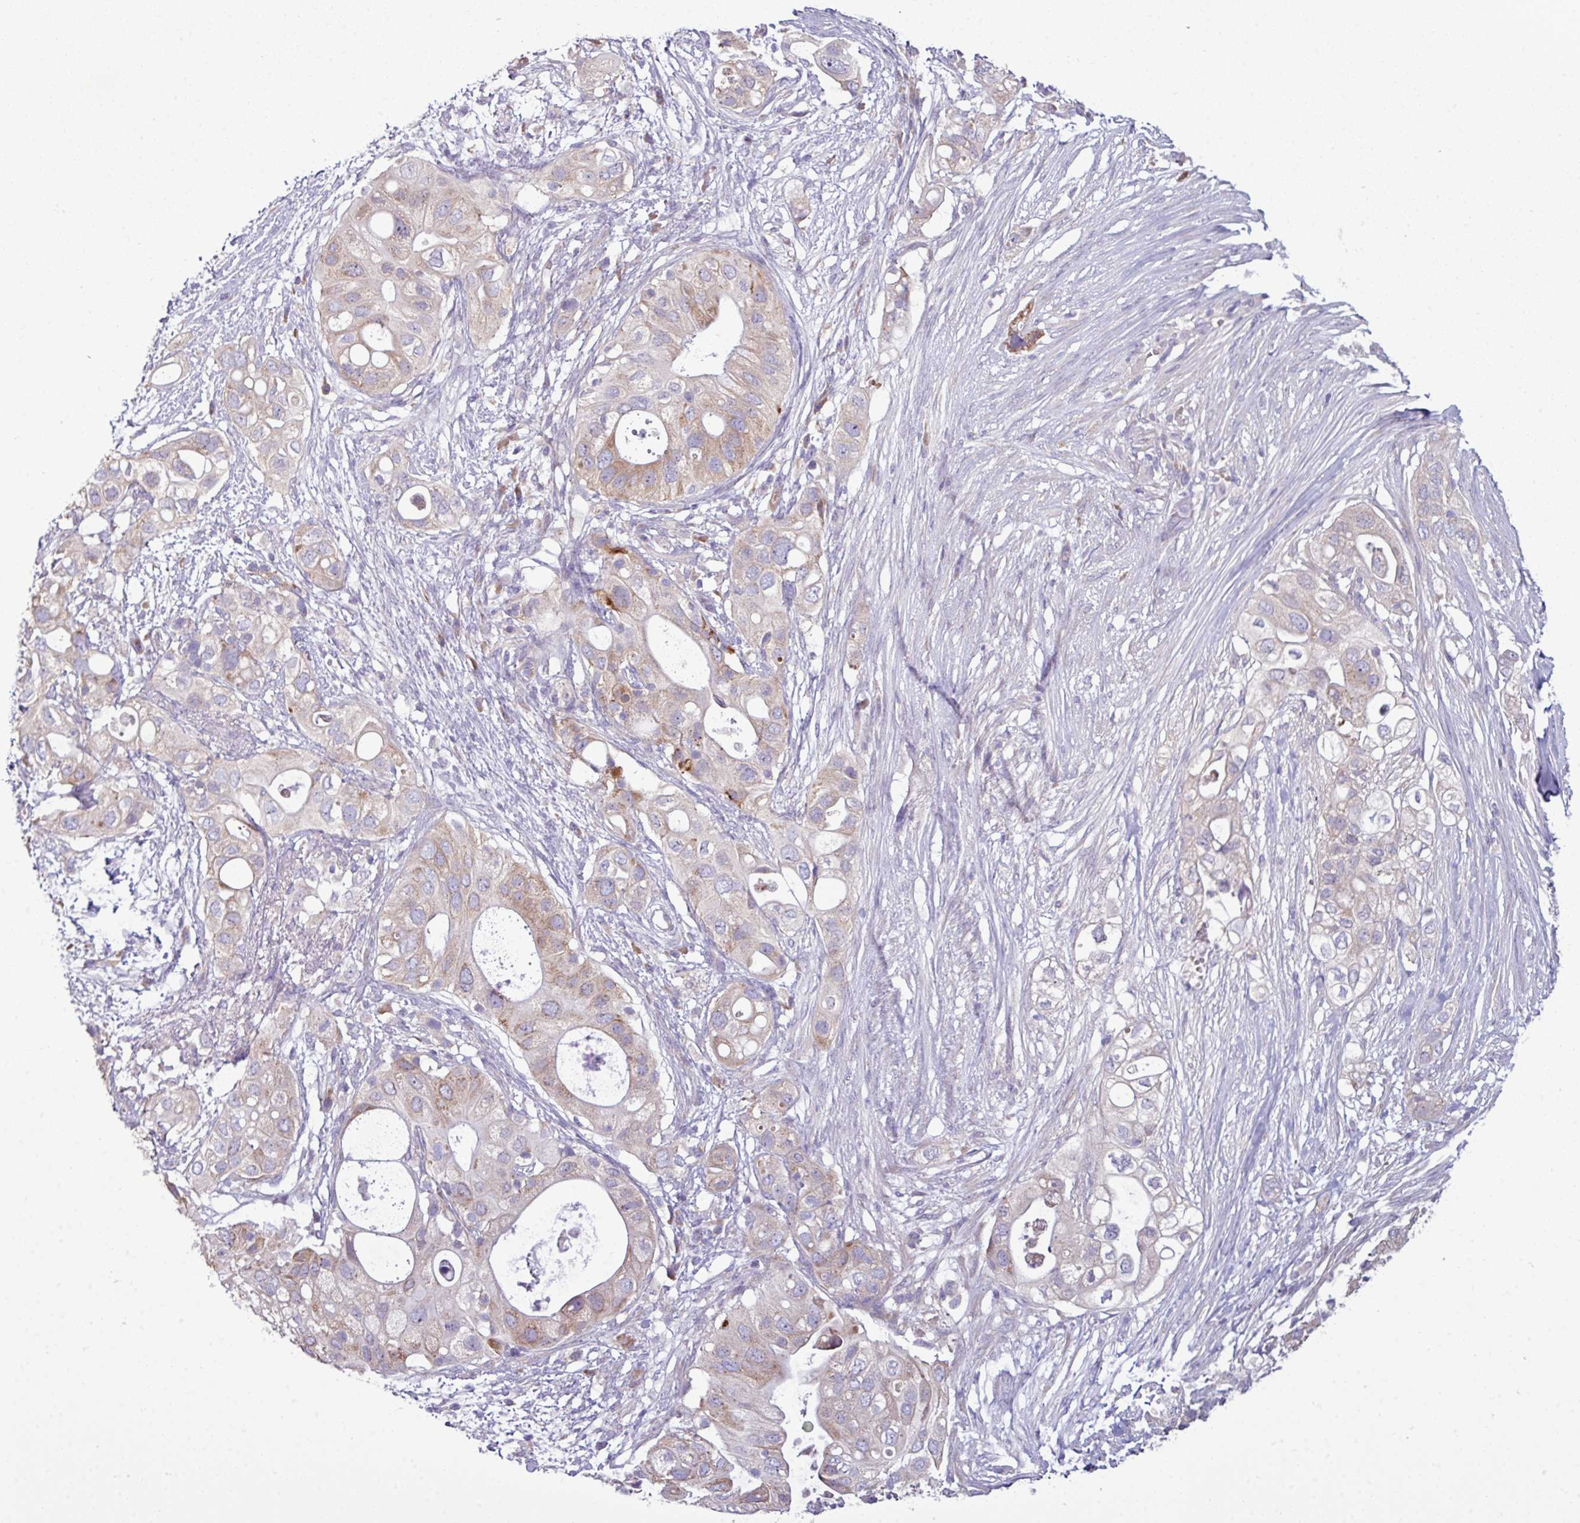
{"staining": {"intensity": "strong", "quantity": "<25%", "location": "cytoplasmic/membranous"}, "tissue": "pancreatic cancer", "cell_type": "Tumor cells", "image_type": "cancer", "snomed": [{"axis": "morphology", "description": "Adenocarcinoma, NOS"}, {"axis": "topography", "description": "Pancreas"}], "caption": "A micrograph of pancreatic cancer (adenocarcinoma) stained for a protein displays strong cytoplasmic/membranous brown staining in tumor cells.", "gene": "AGAP5", "patient": {"sex": "female", "age": 72}}